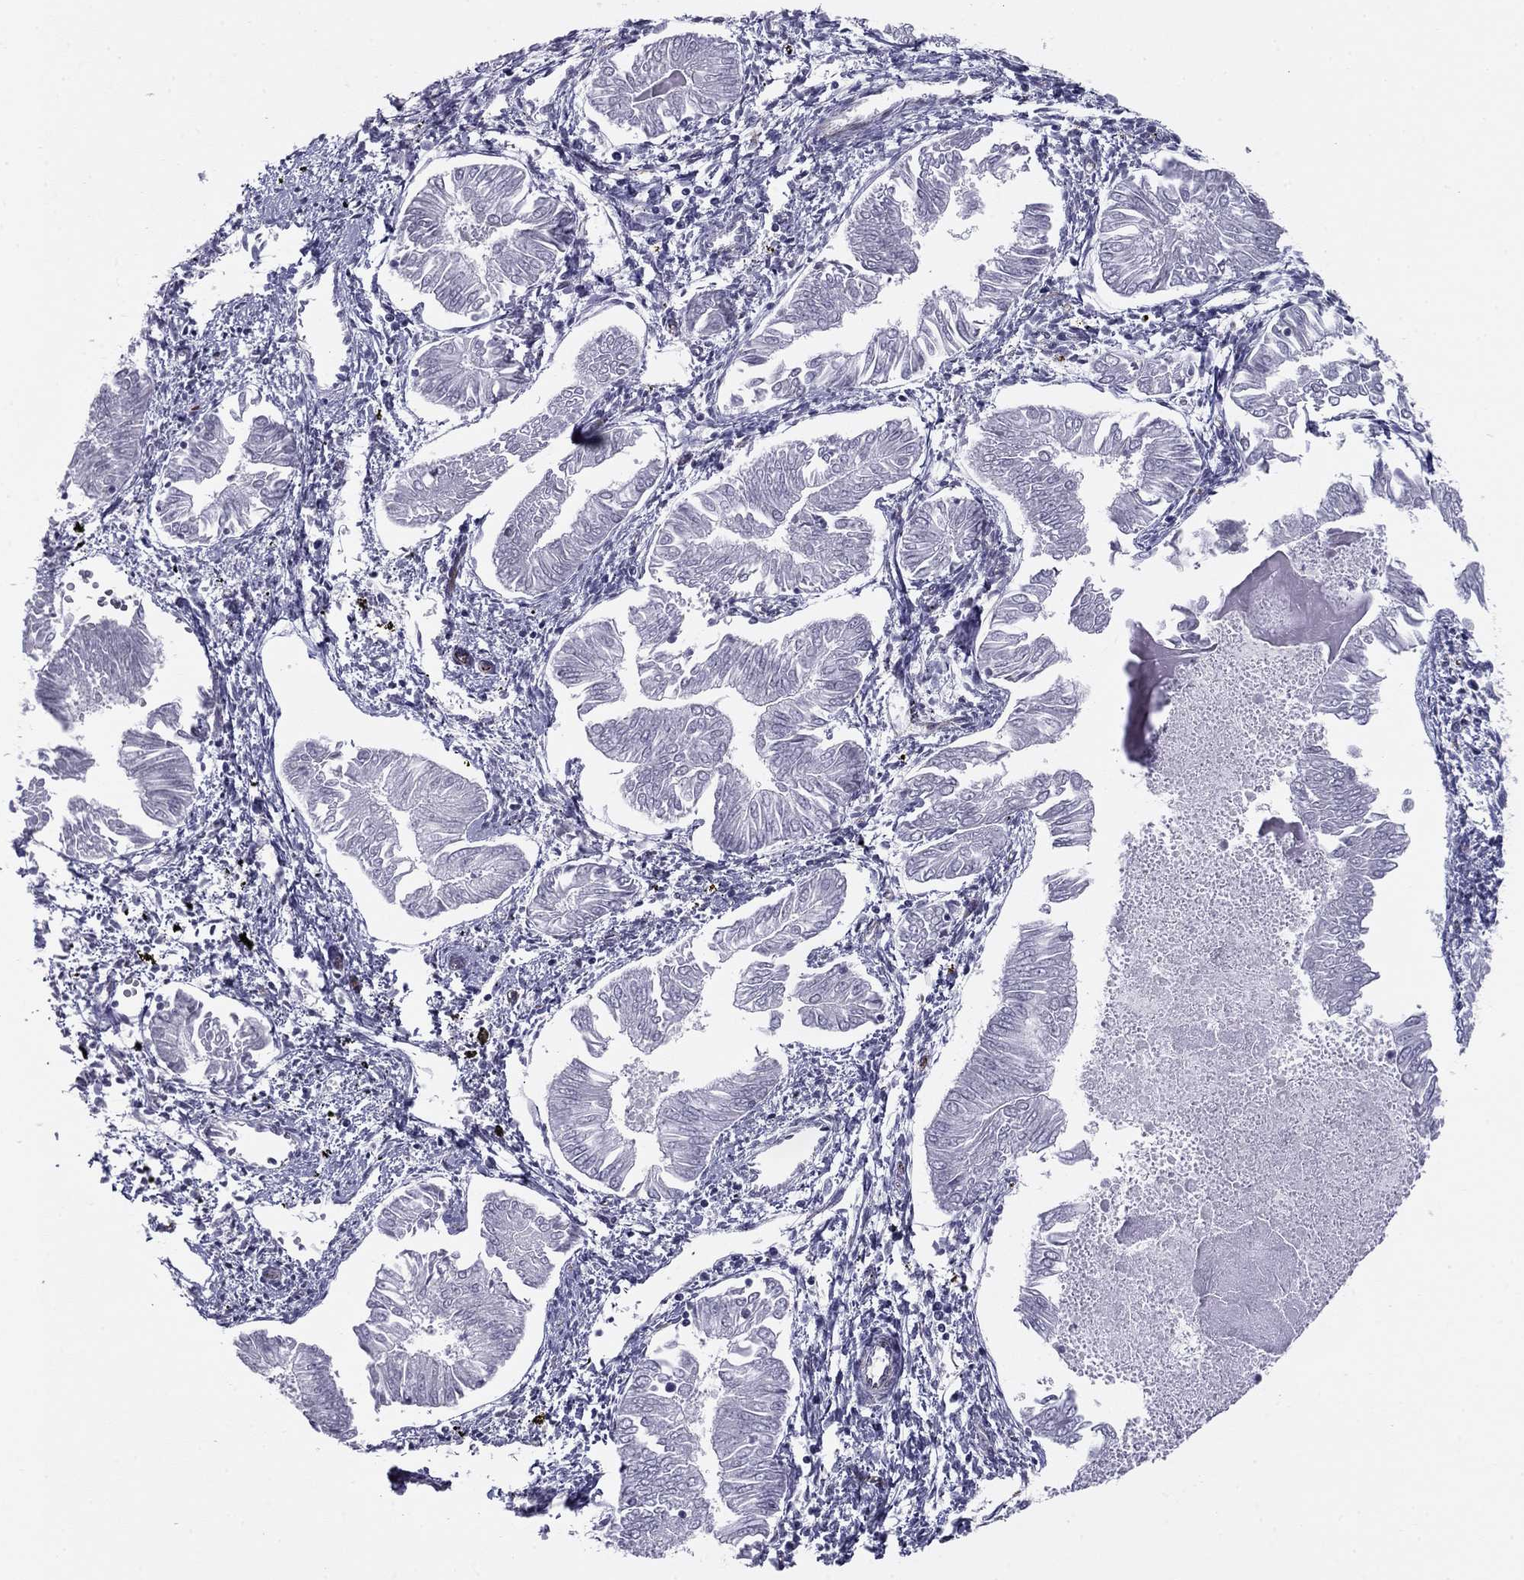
{"staining": {"intensity": "negative", "quantity": "none", "location": "none"}, "tissue": "endometrial cancer", "cell_type": "Tumor cells", "image_type": "cancer", "snomed": [{"axis": "morphology", "description": "Adenocarcinoma, NOS"}, {"axis": "topography", "description": "Endometrium"}], "caption": "DAB (3,3'-diaminobenzidine) immunohistochemical staining of endometrial cancer (adenocarcinoma) reveals no significant positivity in tumor cells.", "gene": "ANKS4B", "patient": {"sex": "female", "age": 53}}